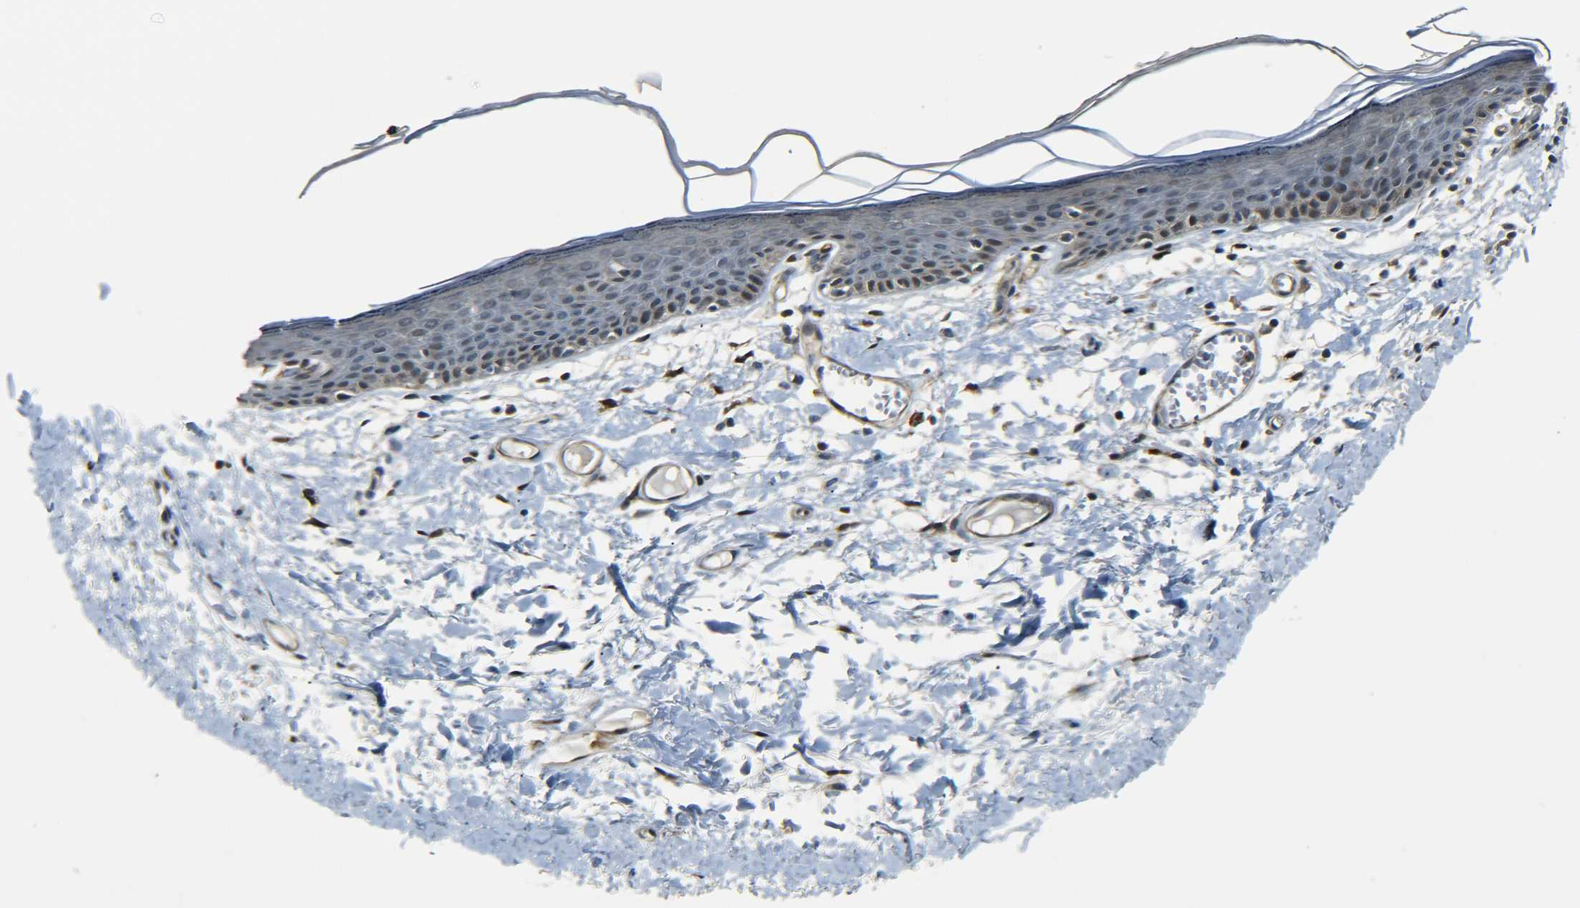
{"staining": {"intensity": "weak", "quantity": "<25%", "location": "cytoplasmic/membranous"}, "tissue": "skin", "cell_type": "Epidermal cells", "image_type": "normal", "snomed": [{"axis": "morphology", "description": "Normal tissue, NOS"}, {"axis": "topography", "description": "Vulva"}], "caption": "IHC histopathology image of benign skin: skin stained with DAB (3,3'-diaminobenzidine) shows no significant protein positivity in epidermal cells.", "gene": "MEIS1", "patient": {"sex": "female", "age": 54}}